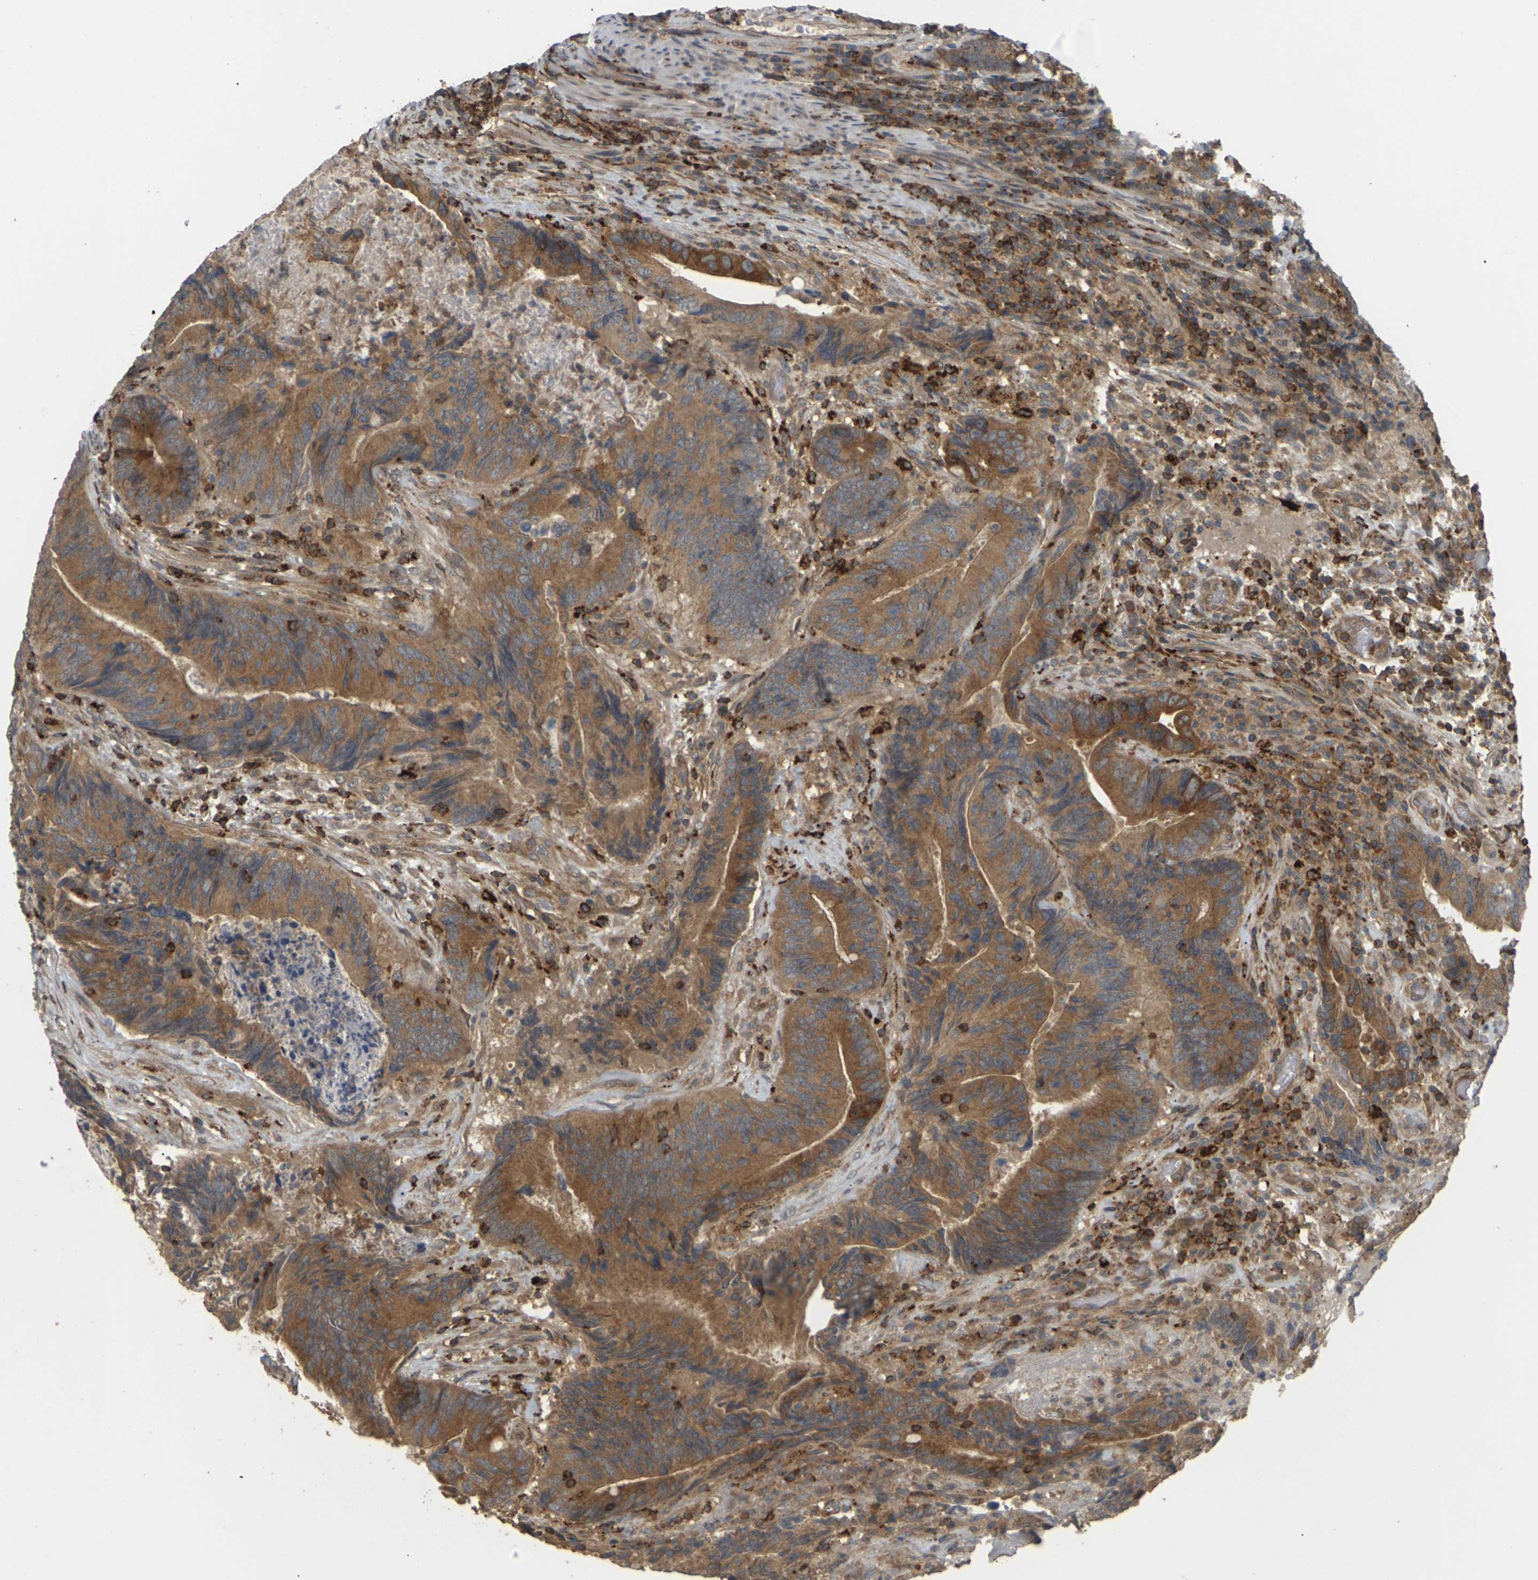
{"staining": {"intensity": "moderate", "quantity": ">75%", "location": "cytoplasmic/membranous"}, "tissue": "colorectal cancer", "cell_type": "Tumor cells", "image_type": "cancer", "snomed": [{"axis": "morphology", "description": "Normal tissue, NOS"}, {"axis": "morphology", "description": "Adenocarcinoma, NOS"}, {"axis": "topography", "description": "Colon"}], "caption": "High-magnification brightfield microscopy of colorectal adenocarcinoma stained with DAB (brown) and counterstained with hematoxylin (blue). tumor cells exhibit moderate cytoplasmic/membranous expression is present in approximately>75% of cells.", "gene": "KSR1", "patient": {"sex": "male", "age": 56}}